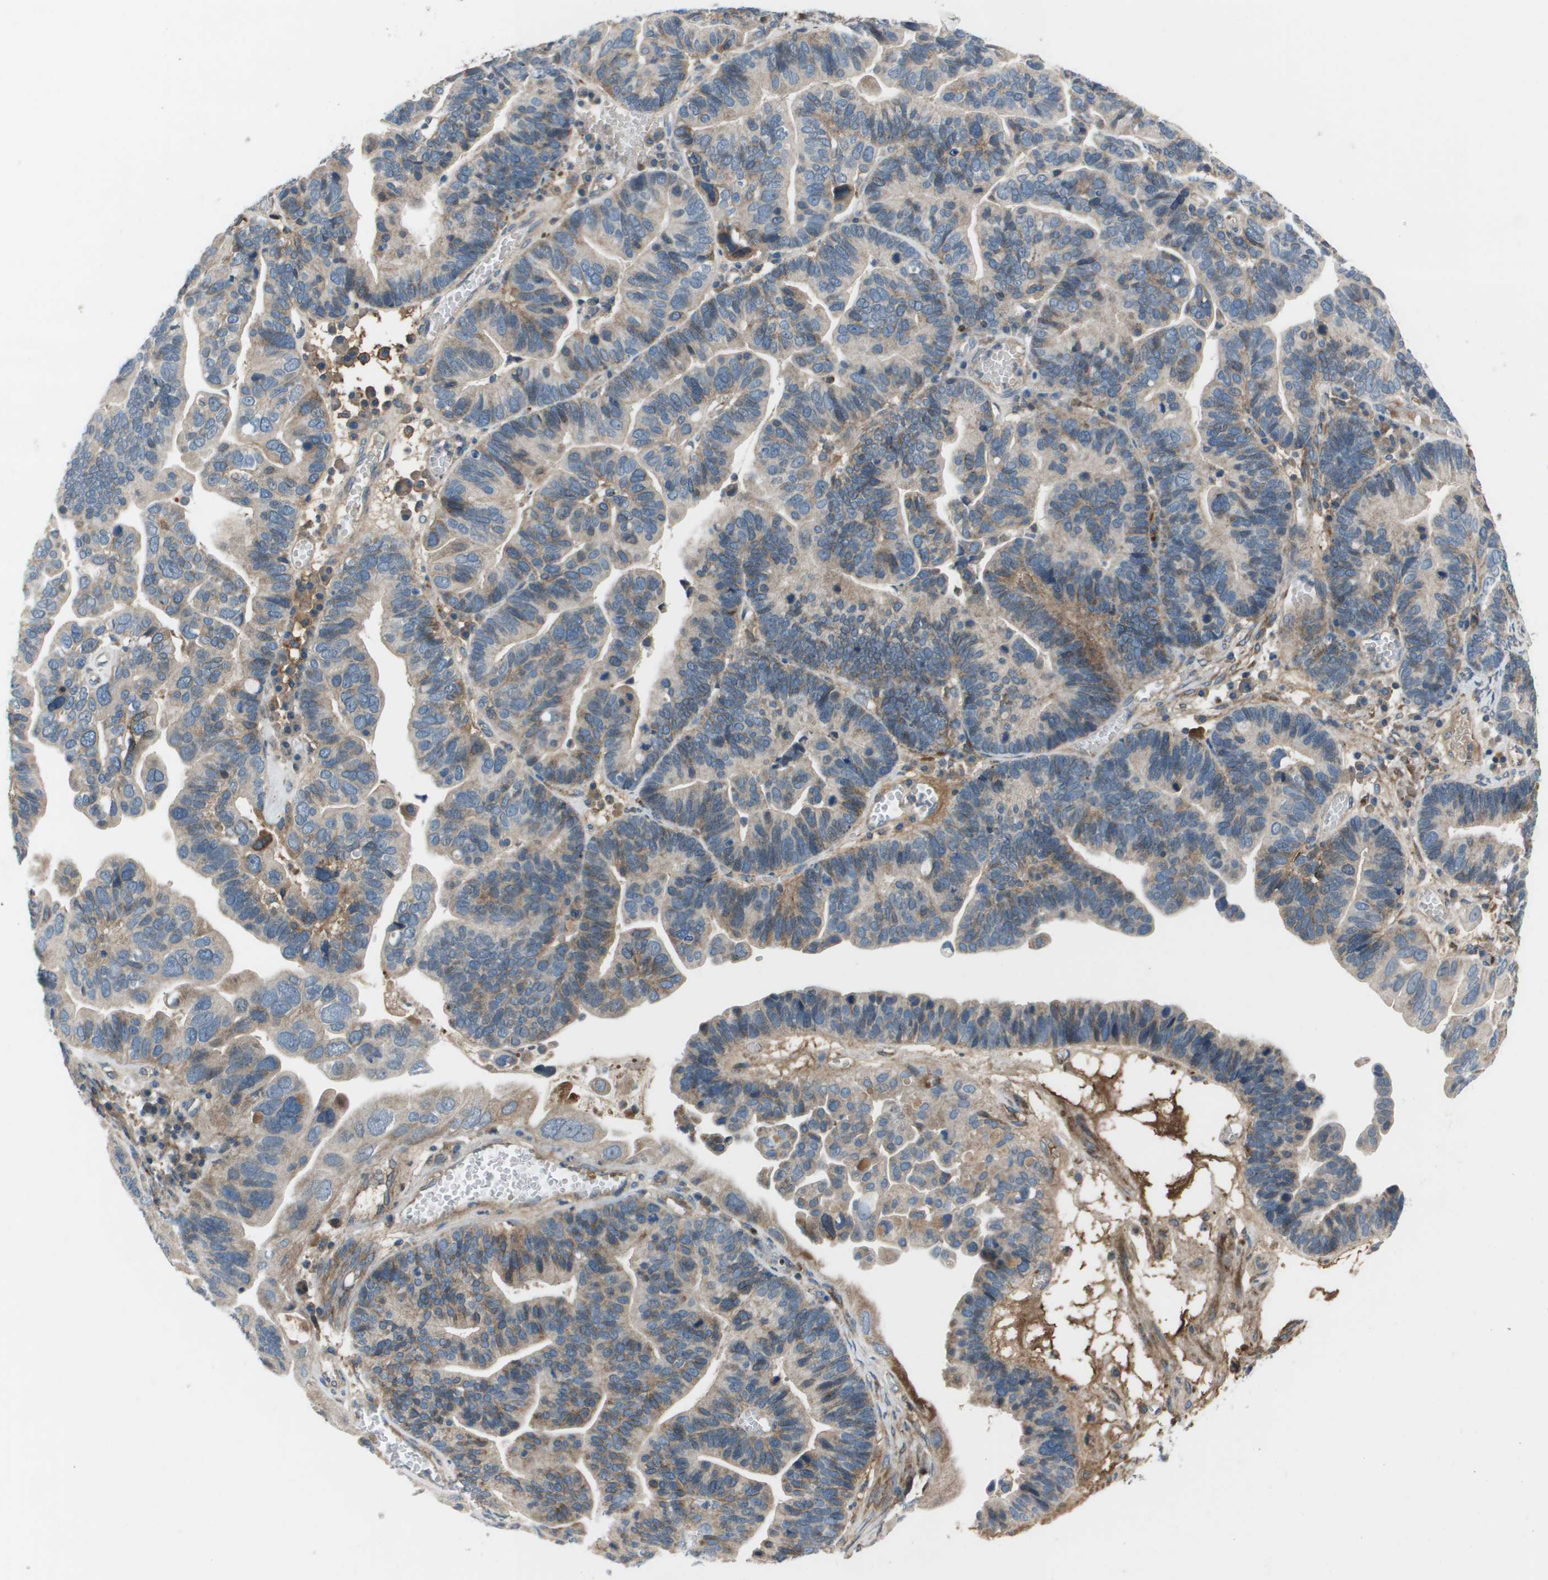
{"staining": {"intensity": "weak", "quantity": "25%-75%", "location": "cytoplasmic/membranous"}, "tissue": "ovarian cancer", "cell_type": "Tumor cells", "image_type": "cancer", "snomed": [{"axis": "morphology", "description": "Cystadenocarcinoma, serous, NOS"}, {"axis": "topography", "description": "Ovary"}], "caption": "A low amount of weak cytoplasmic/membranous expression is appreciated in about 25%-75% of tumor cells in serous cystadenocarcinoma (ovarian) tissue.", "gene": "PCOLCE", "patient": {"sex": "female", "age": 56}}